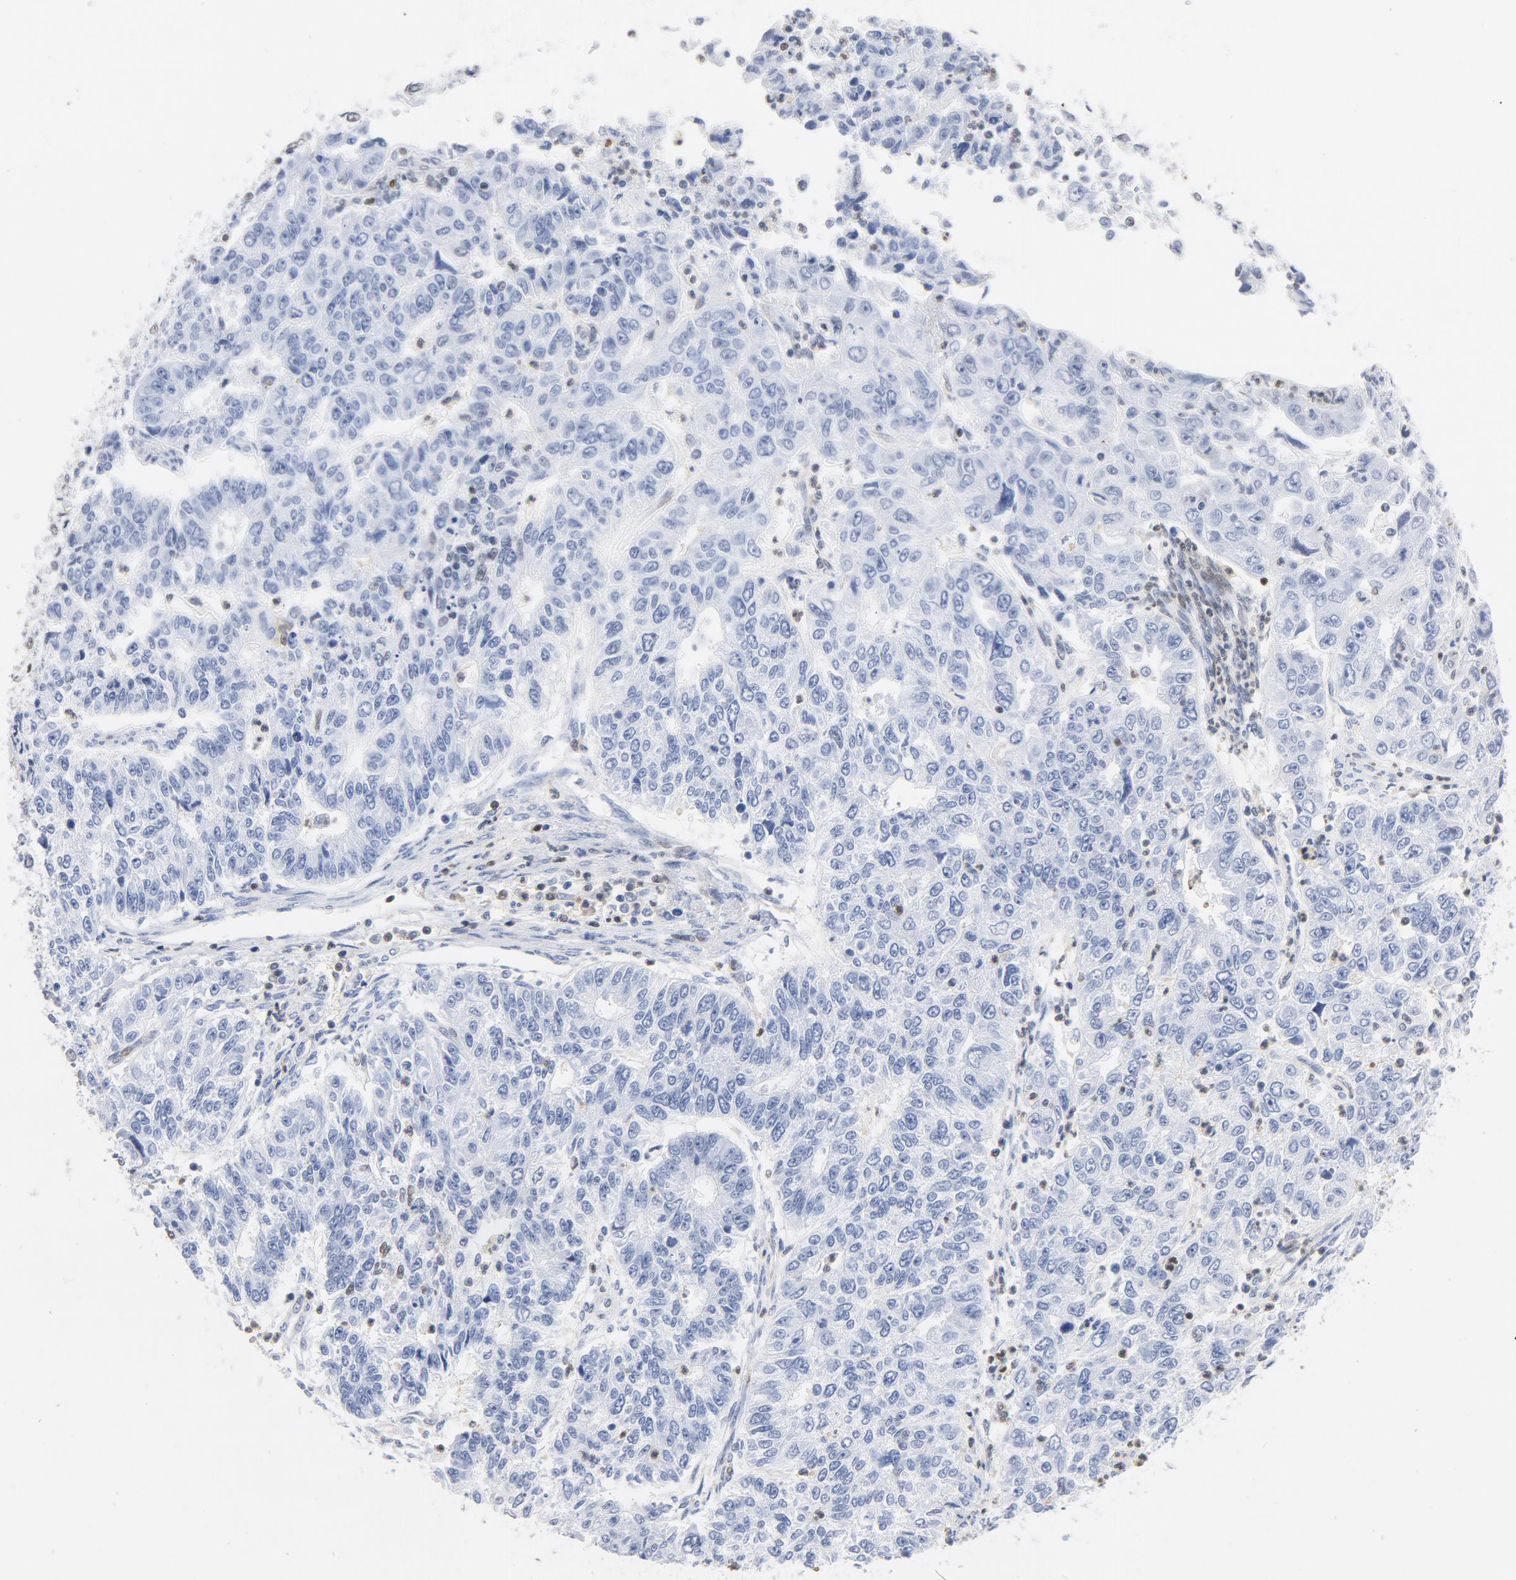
{"staining": {"intensity": "negative", "quantity": "none", "location": "none"}, "tissue": "endometrial cancer", "cell_type": "Tumor cells", "image_type": "cancer", "snomed": [{"axis": "morphology", "description": "Adenocarcinoma, NOS"}, {"axis": "topography", "description": "Endometrium"}], "caption": "Human endometrial cancer (adenocarcinoma) stained for a protein using IHC displays no positivity in tumor cells.", "gene": "CDKN1B", "patient": {"sex": "female", "age": 42}}